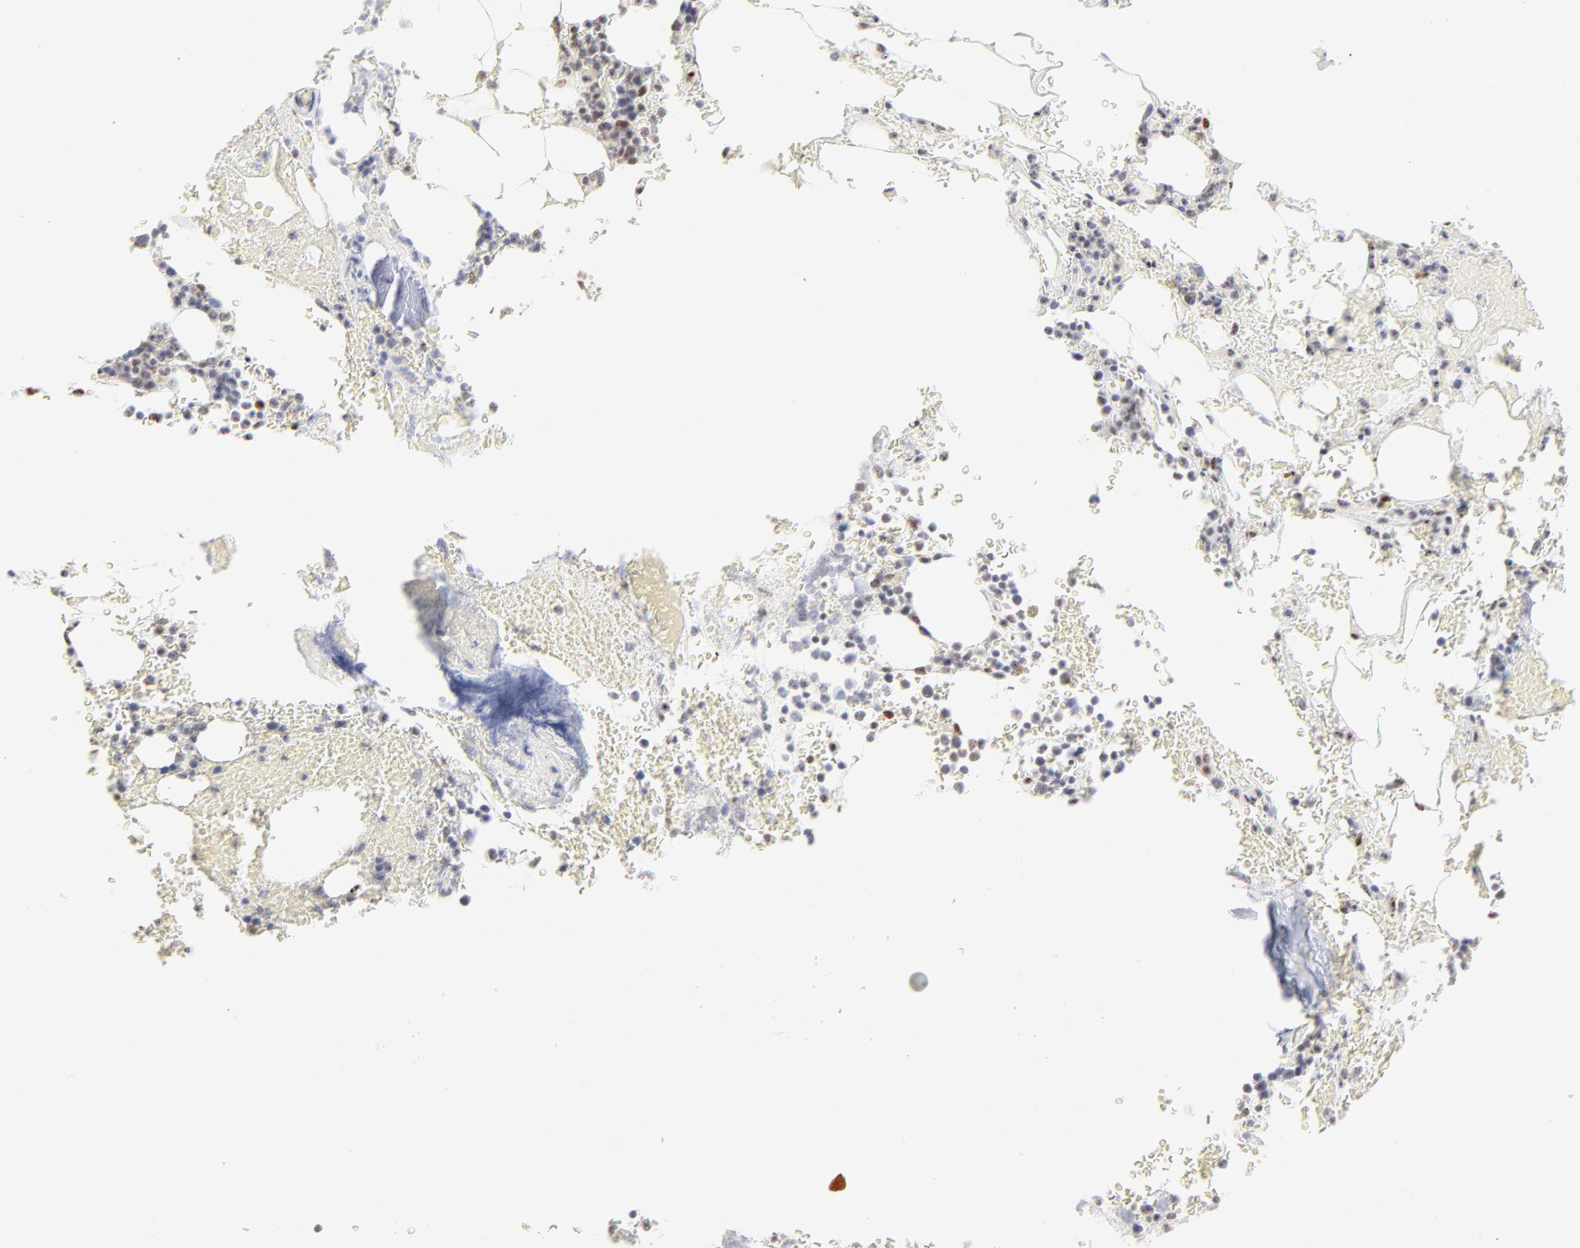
{"staining": {"intensity": "moderate", "quantity": "<25%", "location": "nuclear"}, "tissue": "bone marrow", "cell_type": "Hematopoietic cells", "image_type": "normal", "snomed": [{"axis": "morphology", "description": "Normal tissue, NOS"}, {"axis": "topography", "description": "Bone marrow"}], "caption": "Bone marrow stained with immunohistochemistry demonstrates moderate nuclear expression in approximately <25% of hematopoietic cells.", "gene": "NFIL3", "patient": {"sex": "female", "age": 73}}